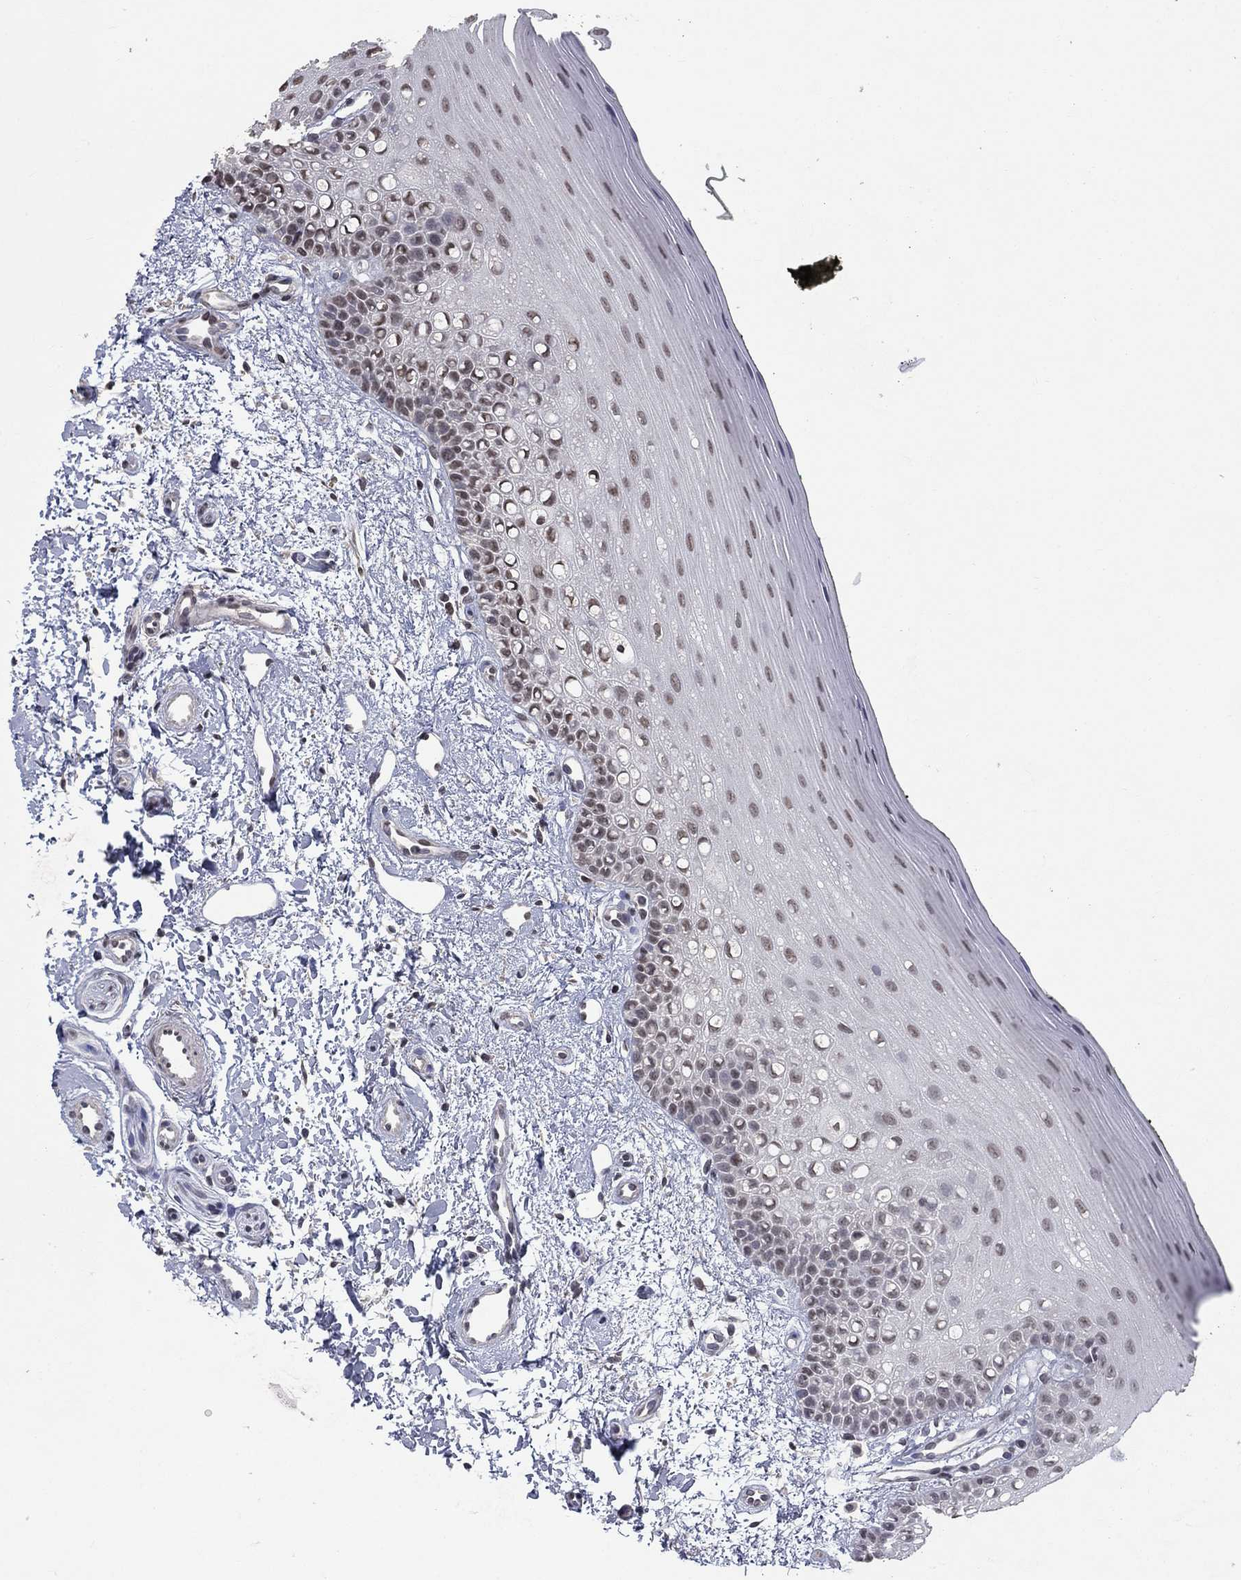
{"staining": {"intensity": "negative", "quantity": "none", "location": "none"}, "tissue": "oral mucosa", "cell_type": "Squamous epithelial cells", "image_type": "normal", "snomed": [{"axis": "morphology", "description": "Normal tissue, NOS"}, {"axis": "topography", "description": "Oral tissue"}], "caption": "High power microscopy photomicrograph of an immunohistochemistry (IHC) micrograph of normal oral mucosa, revealing no significant positivity in squamous epithelial cells. (Brightfield microscopy of DAB immunohistochemistry at high magnification).", "gene": "SPATA33", "patient": {"sex": "female", "age": 78}}